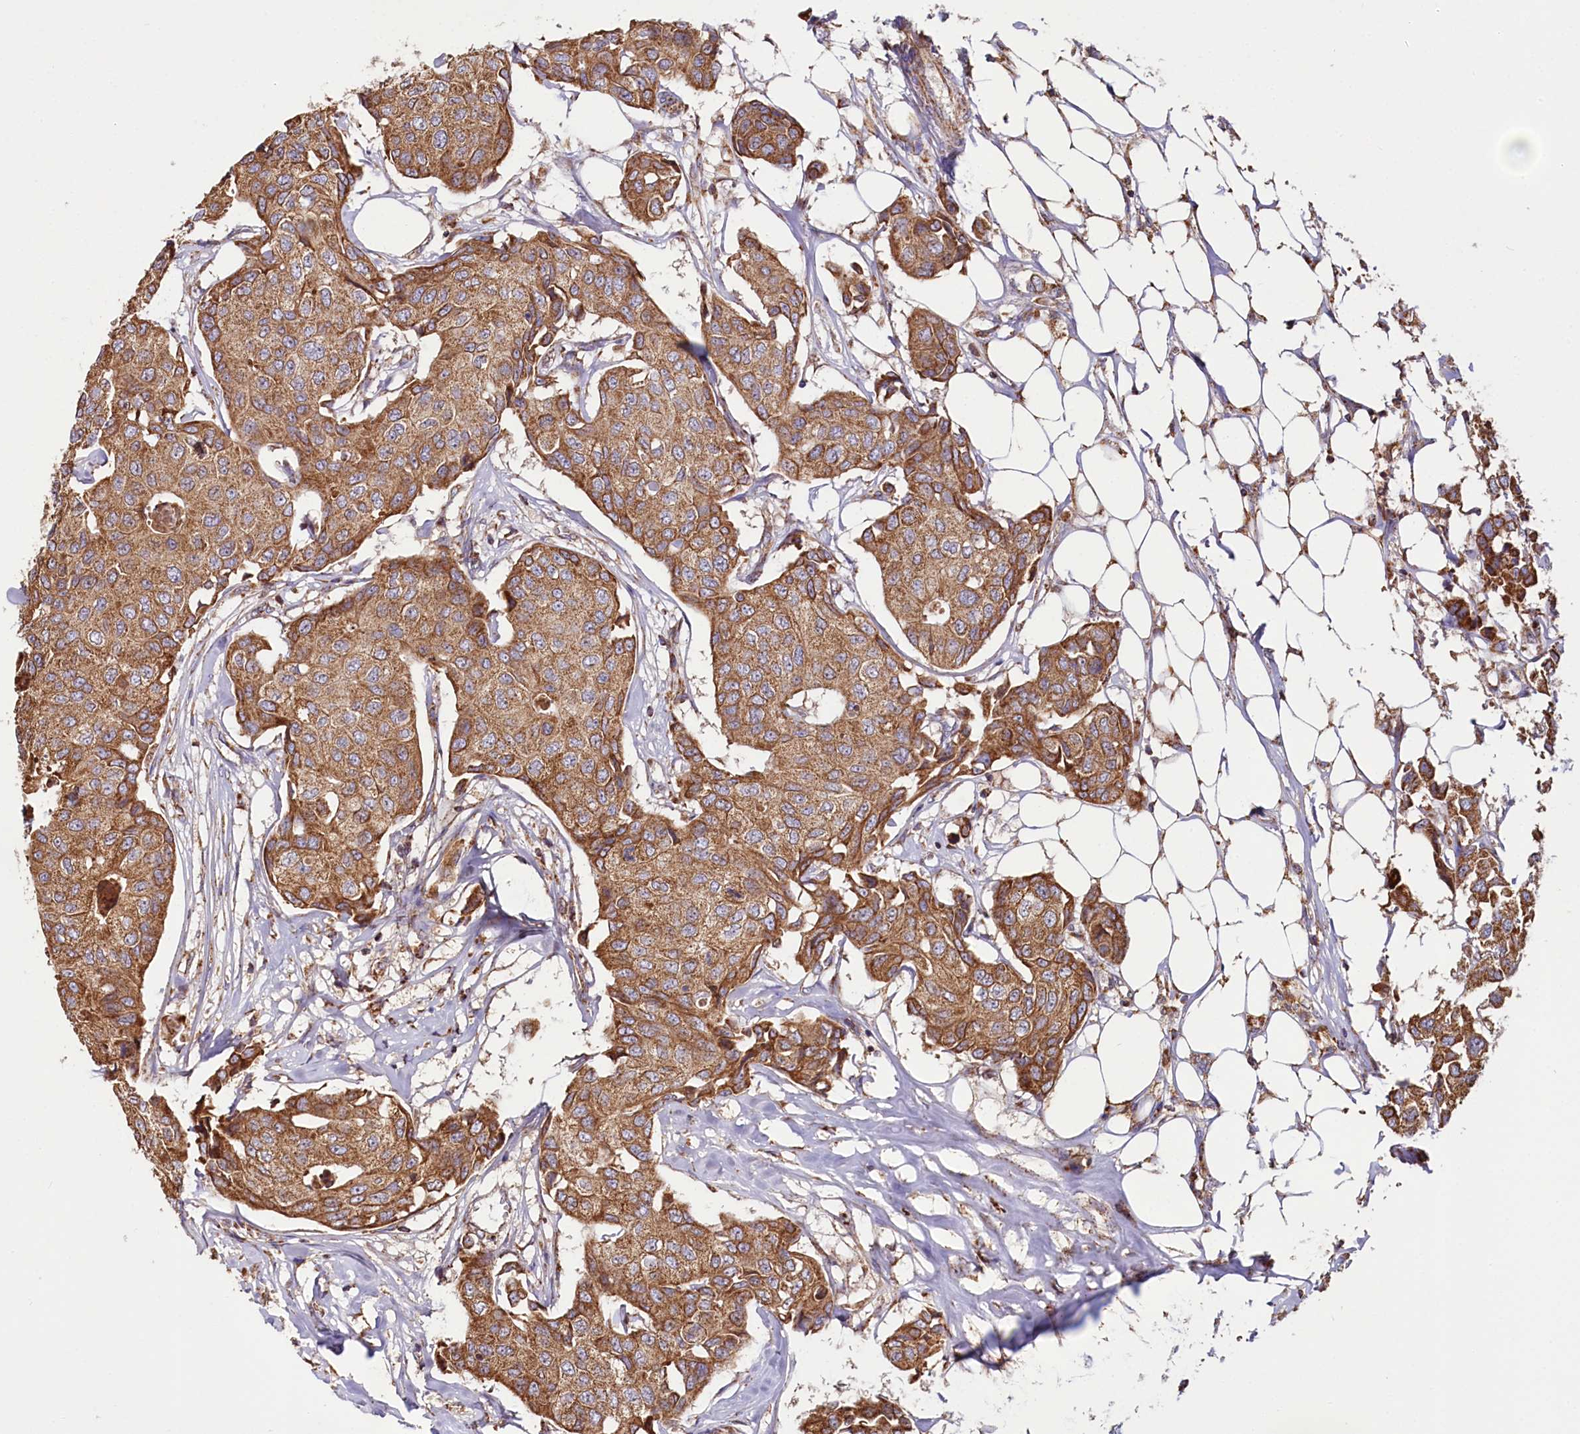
{"staining": {"intensity": "moderate", "quantity": ">75%", "location": "cytoplasmic/membranous"}, "tissue": "breast cancer", "cell_type": "Tumor cells", "image_type": "cancer", "snomed": [{"axis": "morphology", "description": "Duct carcinoma"}, {"axis": "topography", "description": "Breast"}], "caption": "An immunohistochemistry (IHC) micrograph of neoplastic tissue is shown. Protein staining in brown highlights moderate cytoplasmic/membranous positivity in breast intraductal carcinoma within tumor cells.", "gene": "NUDT15", "patient": {"sex": "female", "age": 80}}